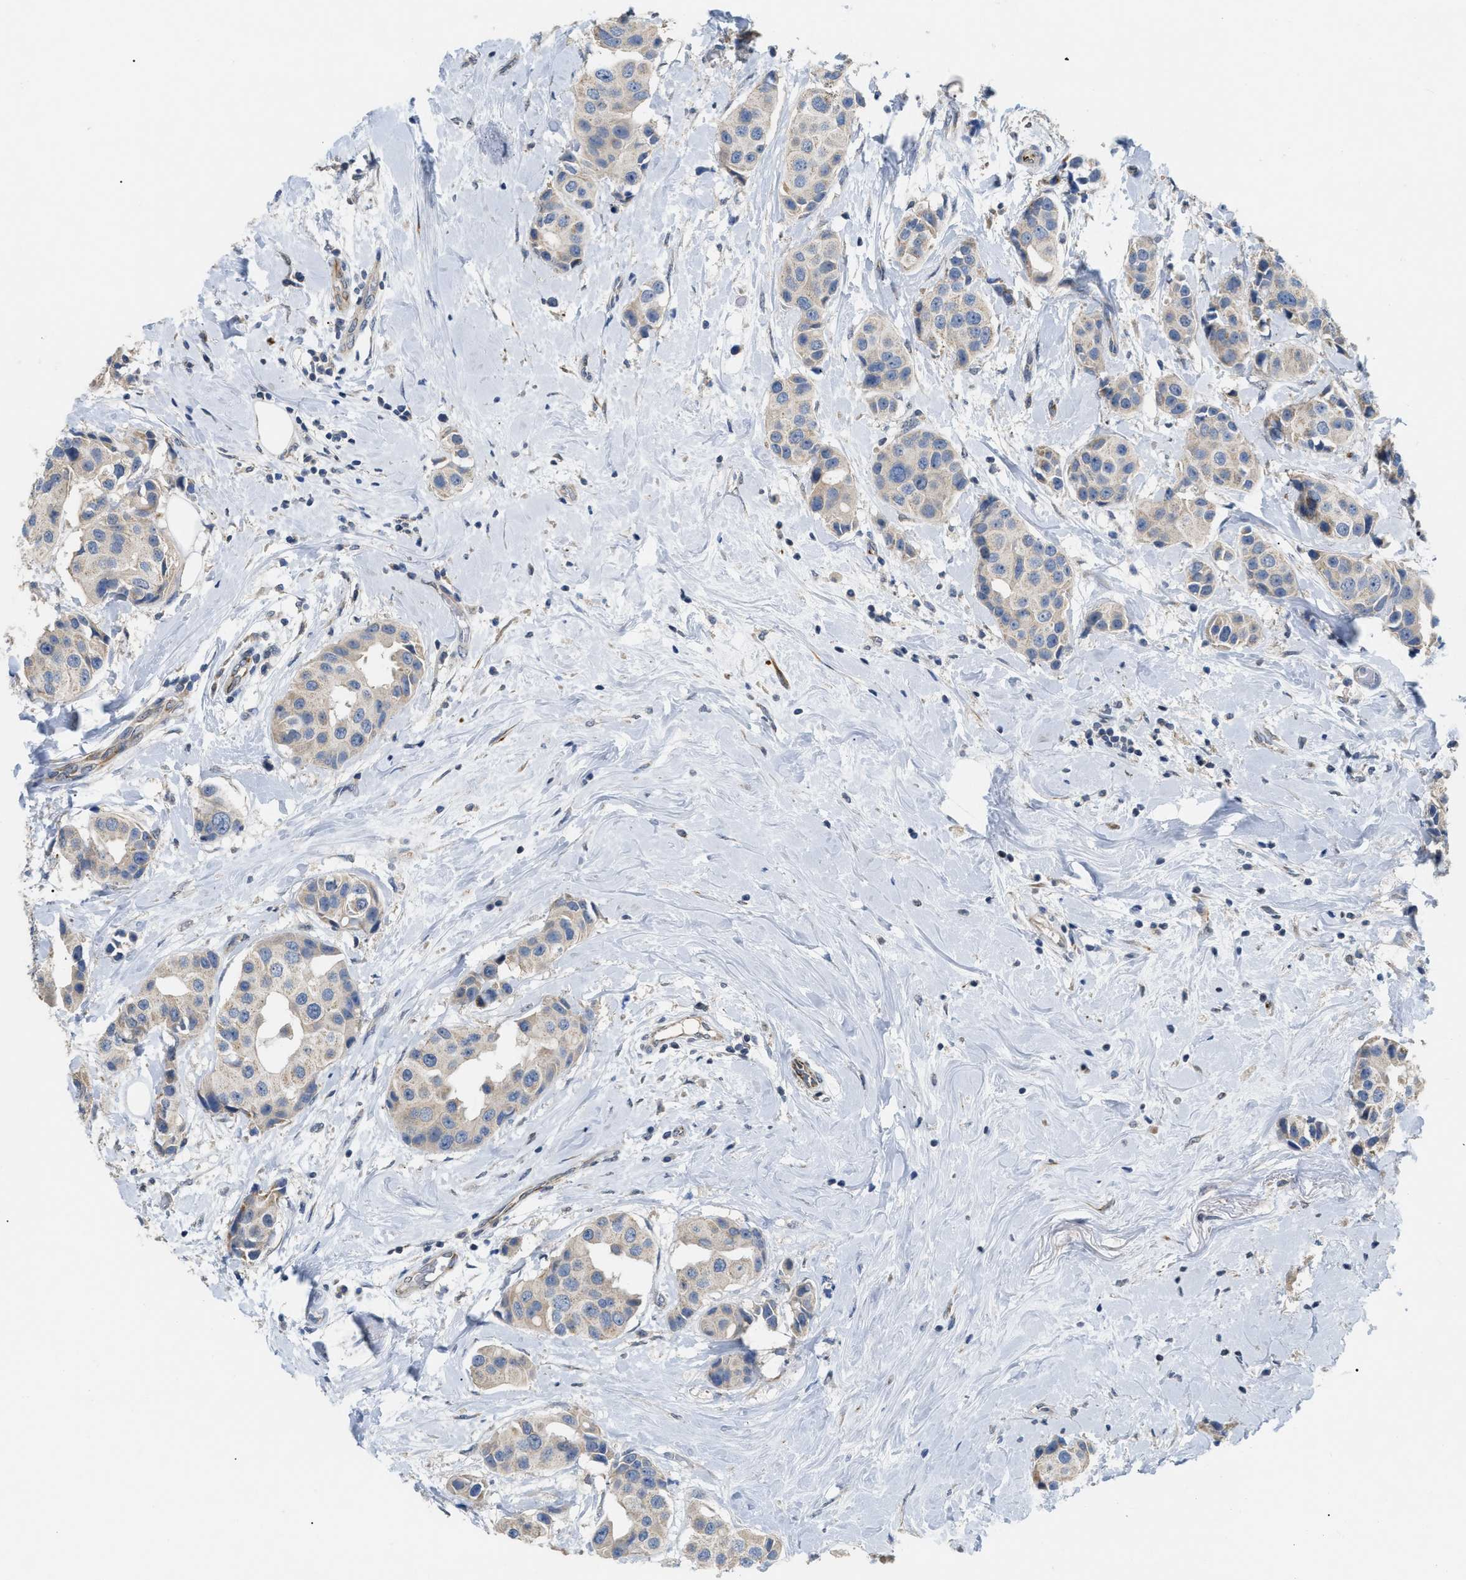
{"staining": {"intensity": "negative", "quantity": "none", "location": "none"}, "tissue": "breast cancer", "cell_type": "Tumor cells", "image_type": "cancer", "snomed": [{"axis": "morphology", "description": "Normal tissue, NOS"}, {"axis": "morphology", "description": "Duct carcinoma"}, {"axis": "topography", "description": "Breast"}], "caption": "A histopathology image of human breast cancer is negative for staining in tumor cells. (DAB immunohistochemistry (IHC), high magnification).", "gene": "DHX58", "patient": {"sex": "female", "age": 39}}